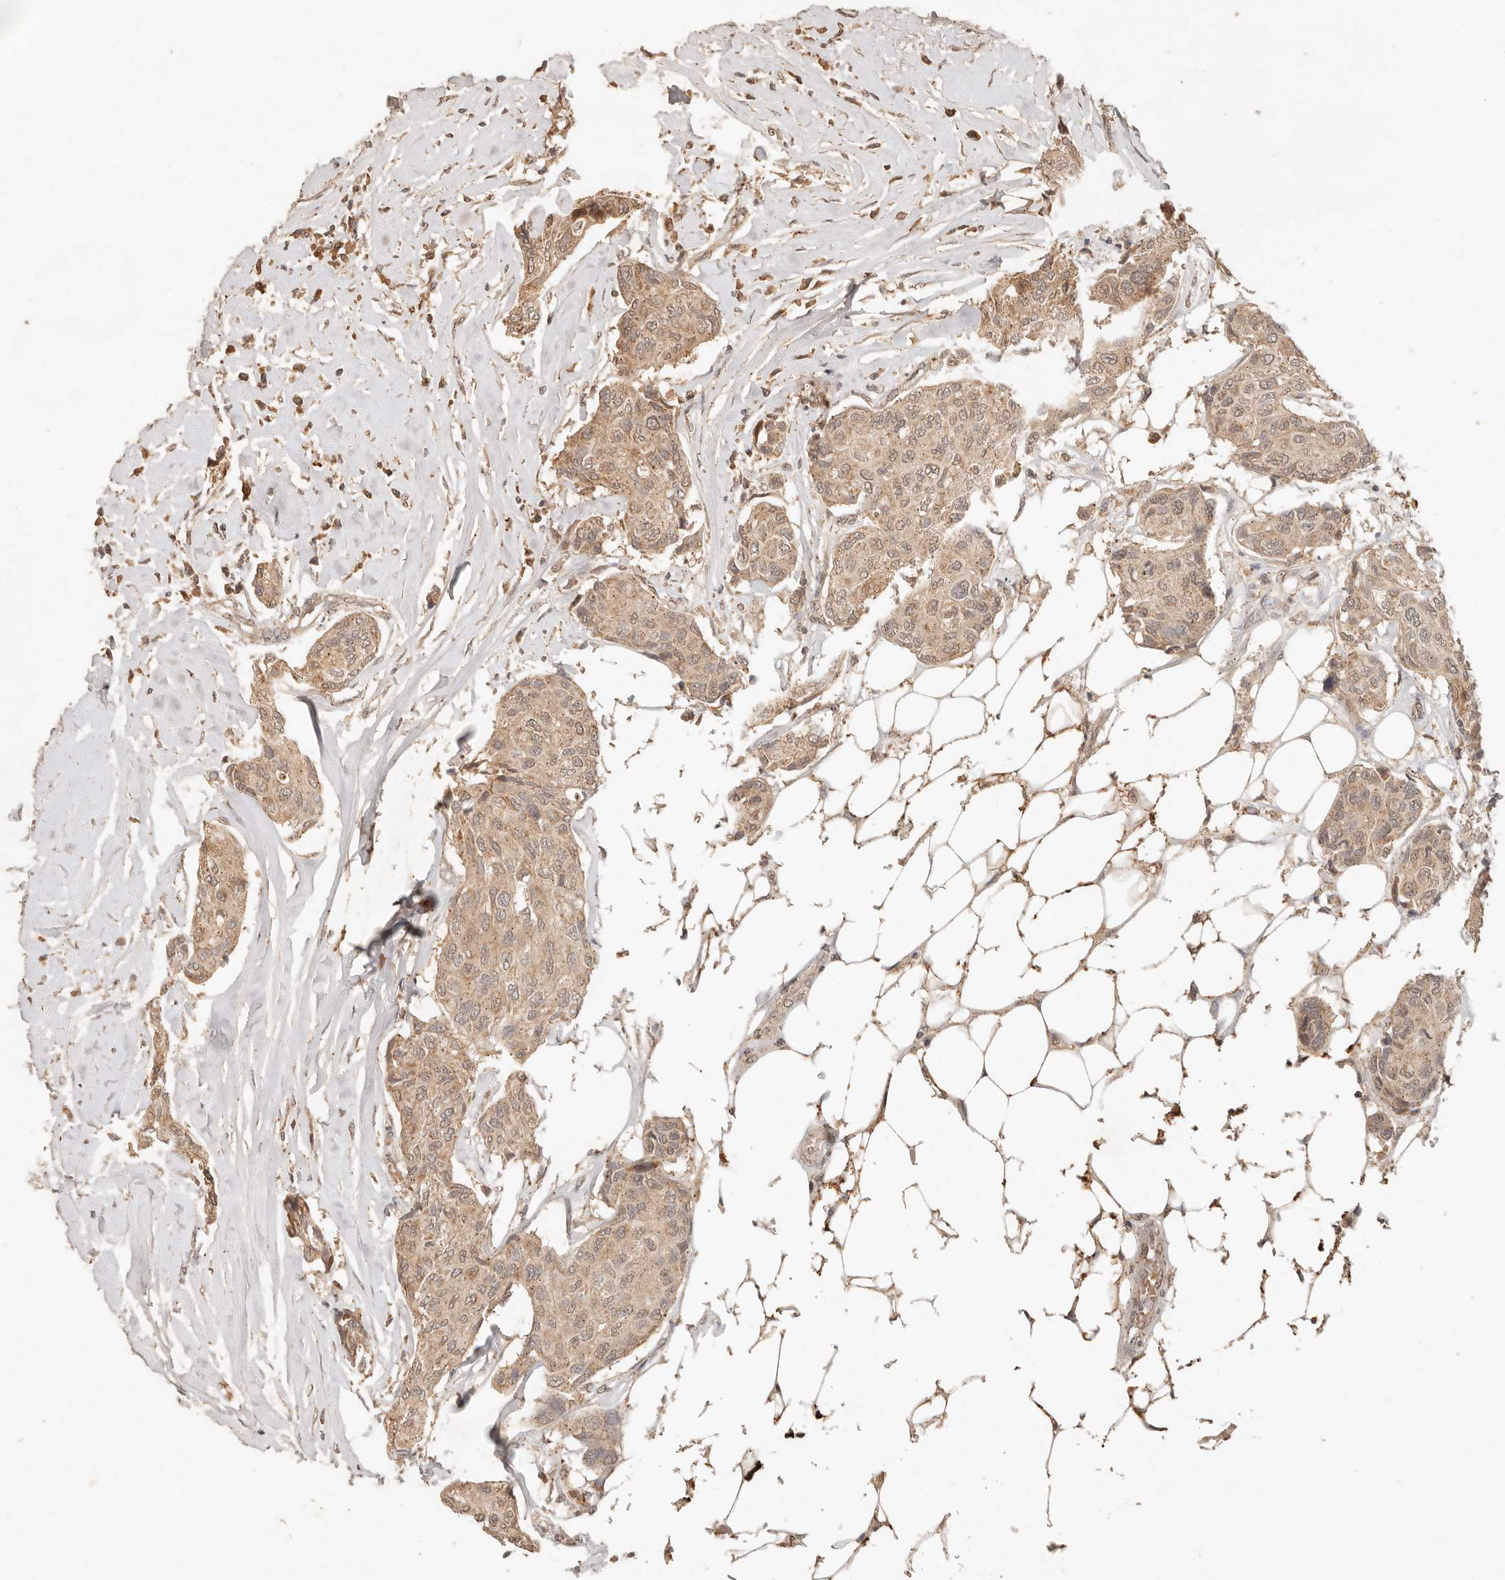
{"staining": {"intensity": "weak", "quantity": ">75%", "location": "cytoplasmic/membranous,nuclear"}, "tissue": "breast cancer", "cell_type": "Tumor cells", "image_type": "cancer", "snomed": [{"axis": "morphology", "description": "Duct carcinoma"}, {"axis": "topography", "description": "Breast"}], "caption": "This is an image of immunohistochemistry staining of breast cancer, which shows weak positivity in the cytoplasmic/membranous and nuclear of tumor cells.", "gene": "LMO4", "patient": {"sex": "female", "age": 80}}